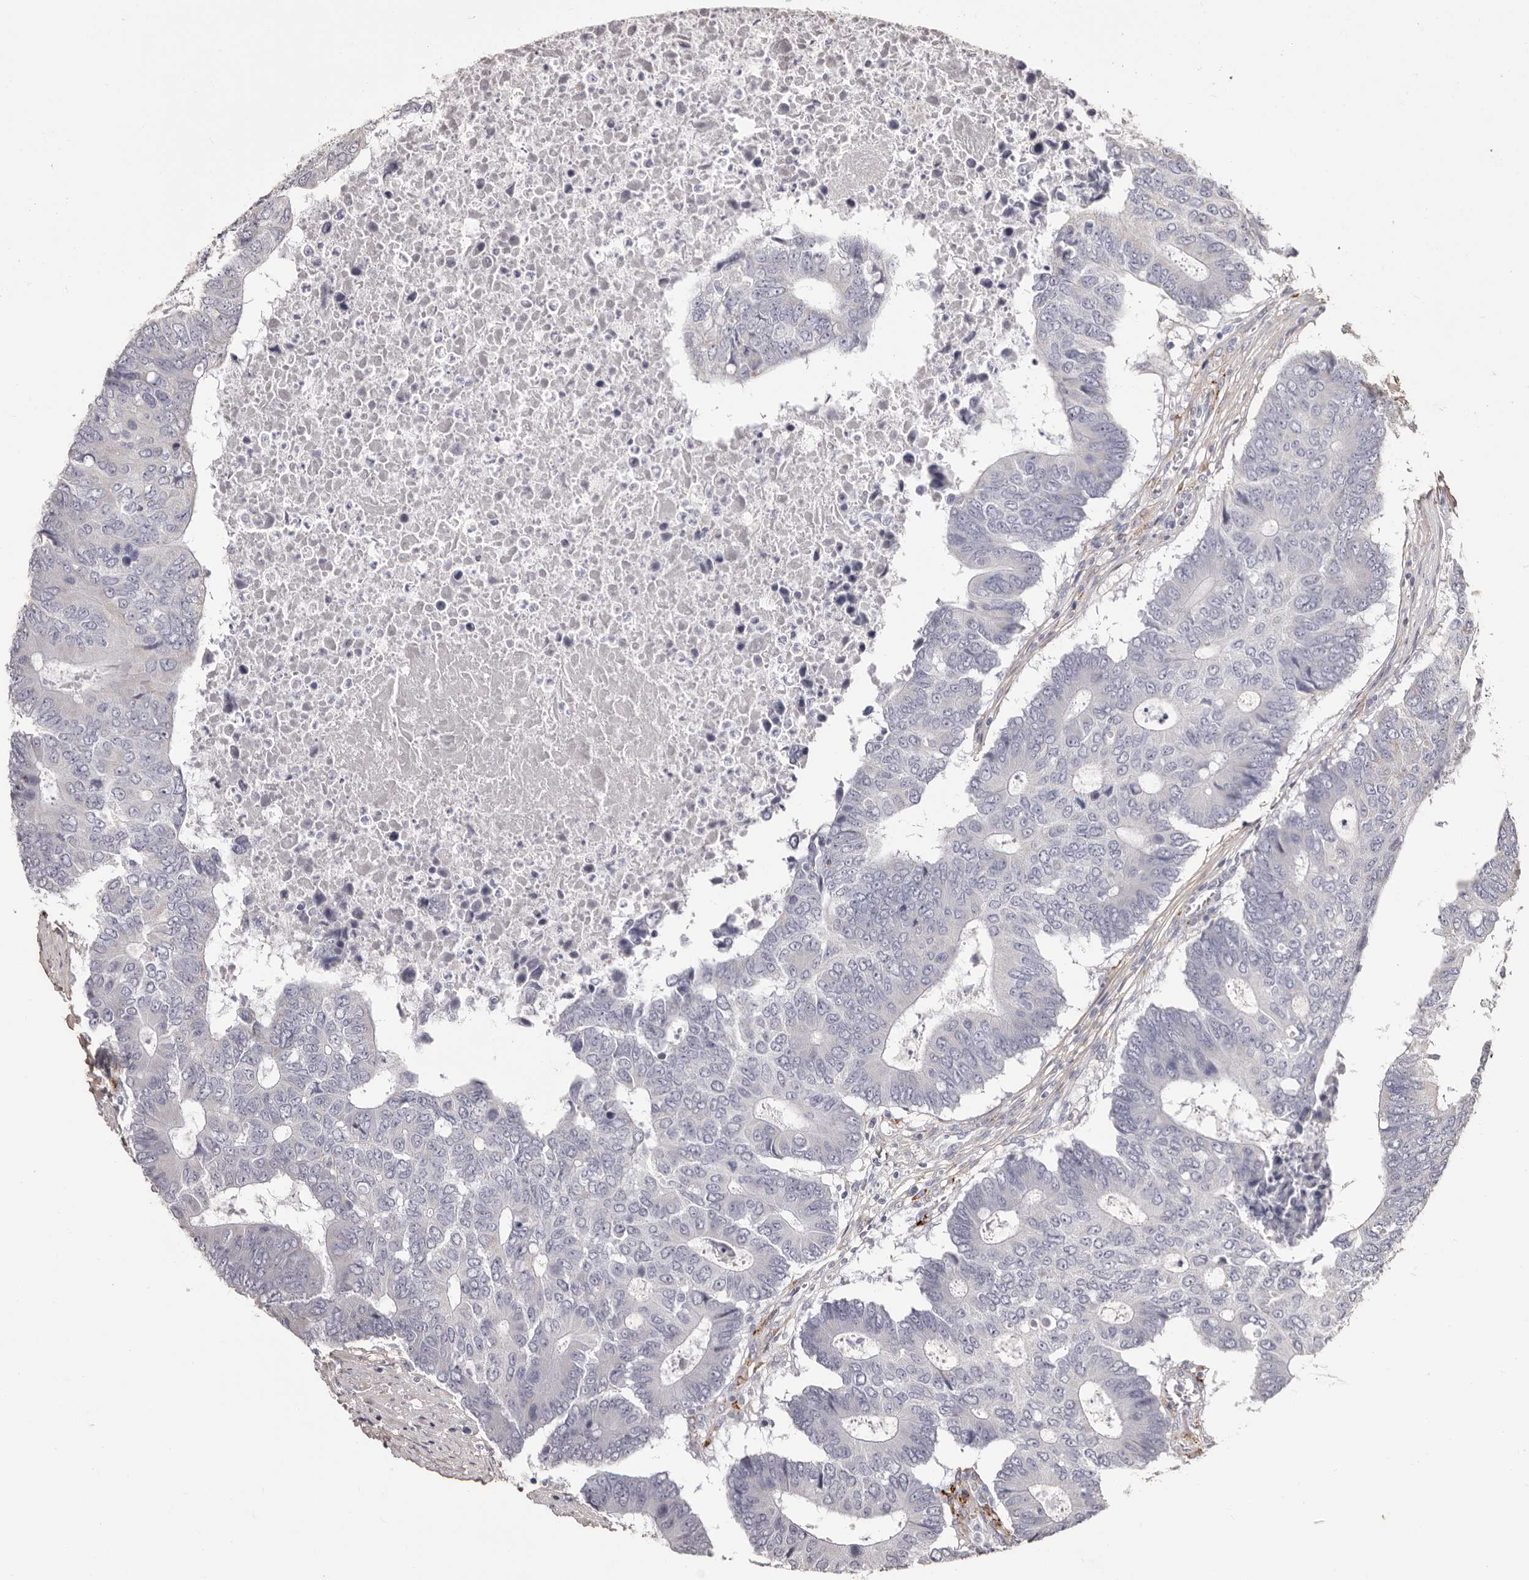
{"staining": {"intensity": "negative", "quantity": "none", "location": "none"}, "tissue": "colorectal cancer", "cell_type": "Tumor cells", "image_type": "cancer", "snomed": [{"axis": "morphology", "description": "Adenocarcinoma, NOS"}, {"axis": "topography", "description": "Colon"}], "caption": "DAB immunohistochemical staining of human adenocarcinoma (colorectal) displays no significant expression in tumor cells.", "gene": "COL6A1", "patient": {"sex": "male", "age": 87}}